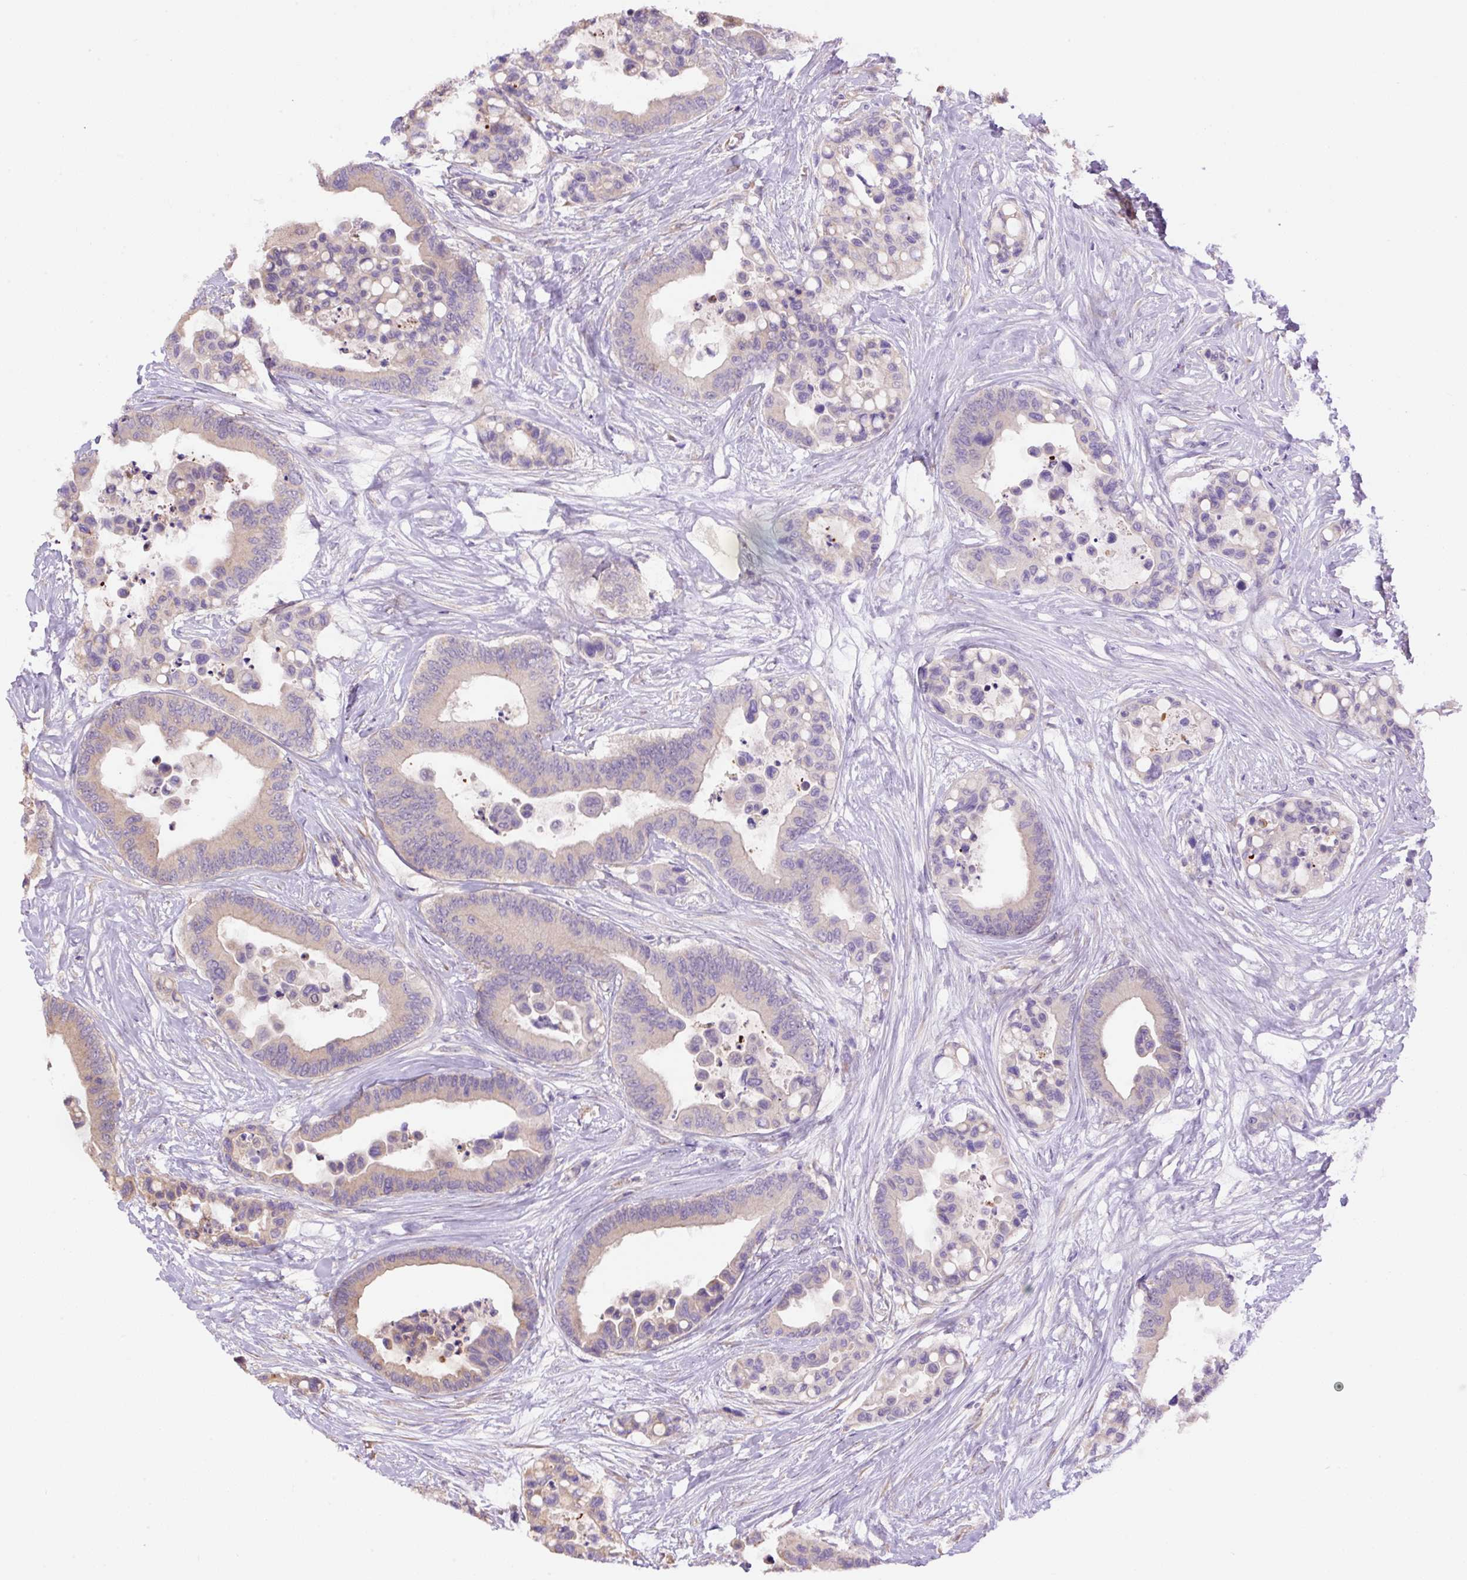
{"staining": {"intensity": "weak", "quantity": "<25%", "location": "cytoplasmic/membranous"}, "tissue": "colorectal cancer", "cell_type": "Tumor cells", "image_type": "cancer", "snomed": [{"axis": "morphology", "description": "Adenocarcinoma, NOS"}, {"axis": "topography", "description": "Colon"}], "caption": "An immunohistochemistry (IHC) photomicrograph of colorectal cancer is shown. There is no staining in tumor cells of colorectal cancer.", "gene": "PPME1", "patient": {"sex": "male", "age": 82}}